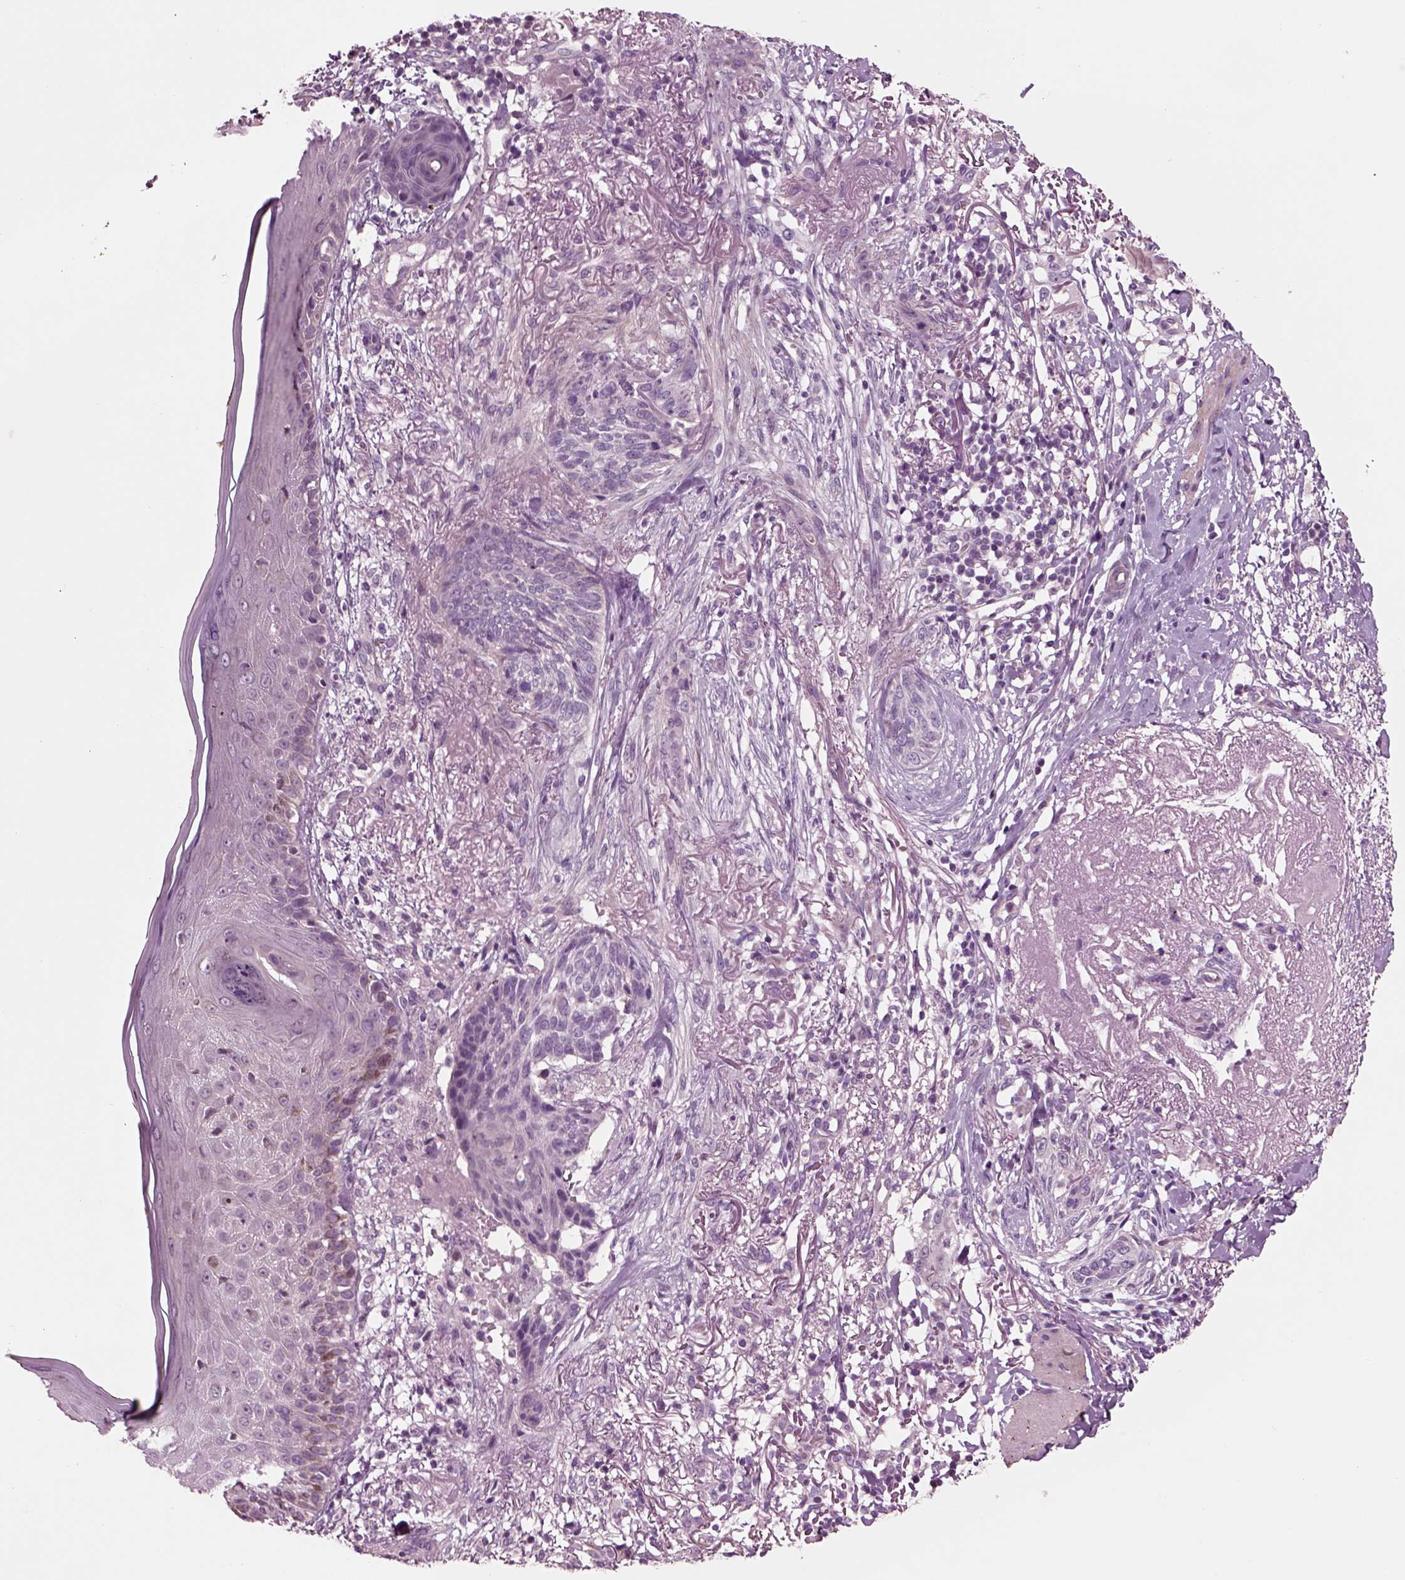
{"staining": {"intensity": "negative", "quantity": "none", "location": "none"}, "tissue": "skin cancer", "cell_type": "Tumor cells", "image_type": "cancer", "snomed": [{"axis": "morphology", "description": "Normal tissue, NOS"}, {"axis": "morphology", "description": "Basal cell carcinoma"}, {"axis": "topography", "description": "Skin"}], "caption": "Immunohistochemistry histopathology image of neoplastic tissue: skin cancer (basal cell carcinoma) stained with DAB (3,3'-diaminobenzidine) reveals no significant protein staining in tumor cells.", "gene": "CHGB", "patient": {"sex": "male", "age": 84}}